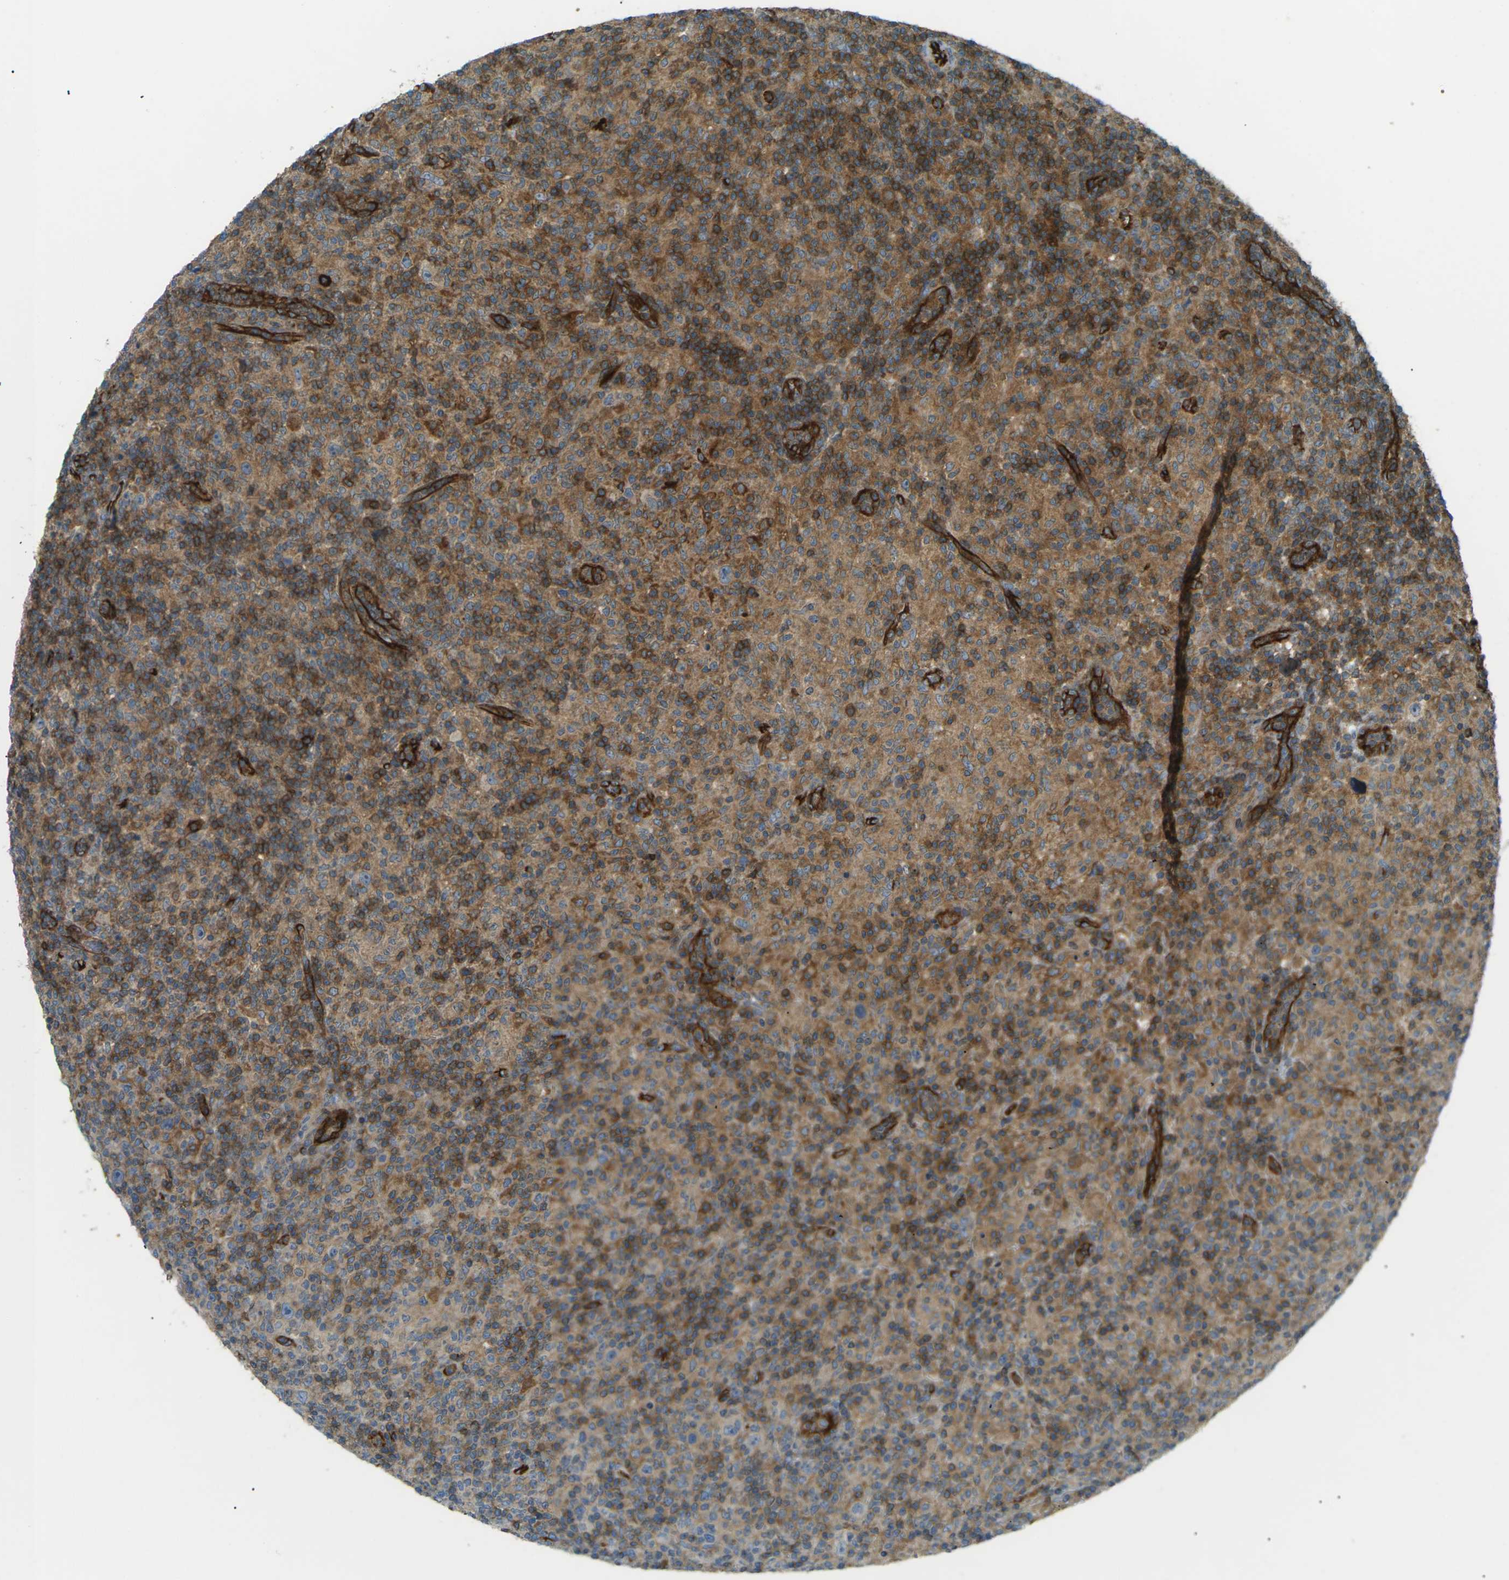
{"staining": {"intensity": "negative", "quantity": "none", "location": "none"}, "tissue": "lymphoma", "cell_type": "Tumor cells", "image_type": "cancer", "snomed": [{"axis": "morphology", "description": "Hodgkin's disease, NOS"}, {"axis": "topography", "description": "Lymph node"}], "caption": "Image shows no significant protein positivity in tumor cells of Hodgkin's disease. (Stains: DAB immunohistochemistry with hematoxylin counter stain, Microscopy: brightfield microscopy at high magnification).", "gene": "S1PR1", "patient": {"sex": "male", "age": 70}}